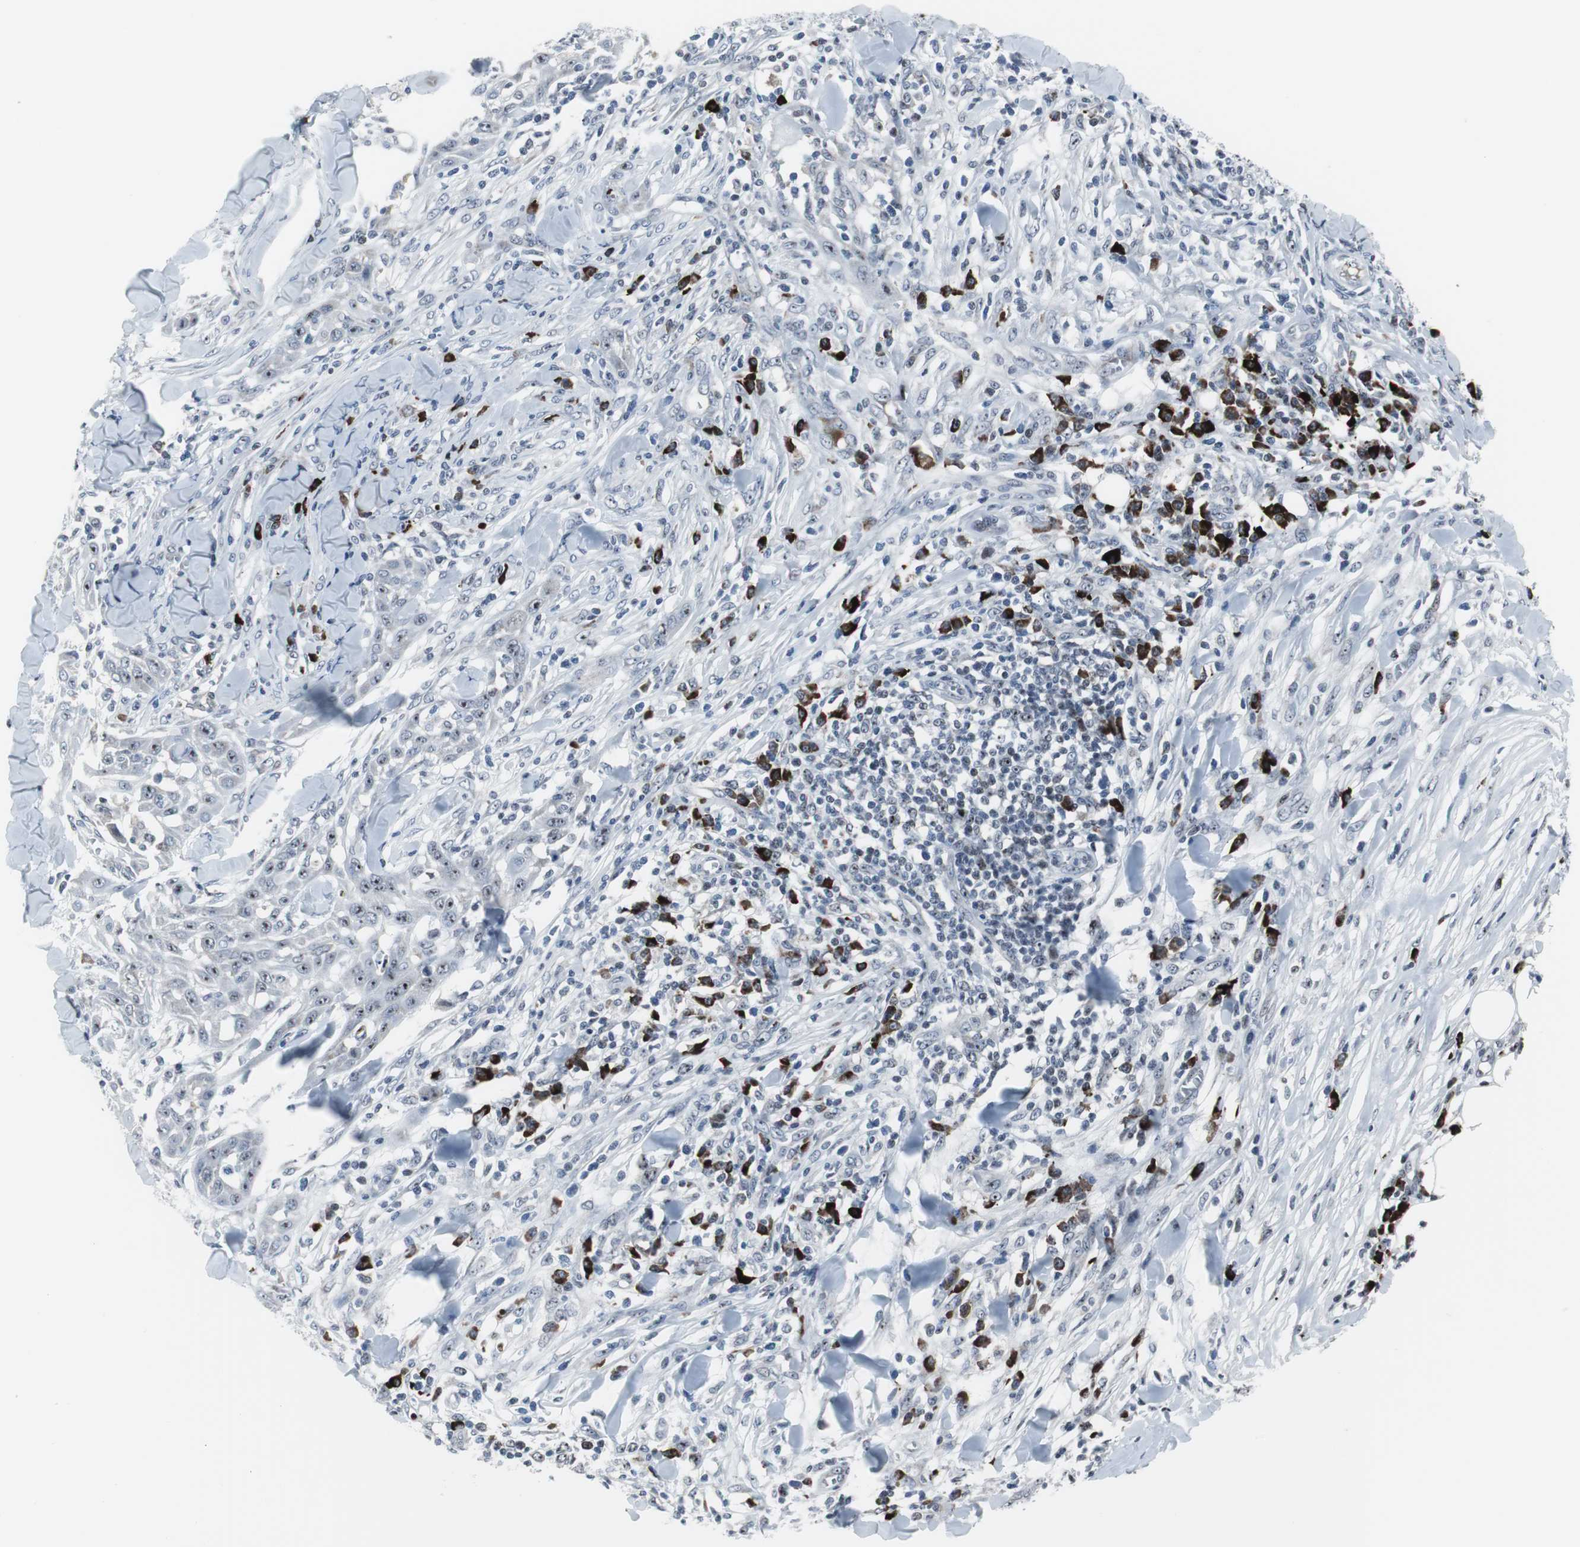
{"staining": {"intensity": "moderate", "quantity": ">75%", "location": "nuclear"}, "tissue": "skin cancer", "cell_type": "Tumor cells", "image_type": "cancer", "snomed": [{"axis": "morphology", "description": "Squamous cell carcinoma, NOS"}, {"axis": "topography", "description": "Skin"}], "caption": "IHC staining of skin cancer, which exhibits medium levels of moderate nuclear positivity in approximately >75% of tumor cells indicating moderate nuclear protein staining. The staining was performed using DAB (3,3'-diaminobenzidine) (brown) for protein detection and nuclei were counterstained in hematoxylin (blue).", "gene": "DOK1", "patient": {"sex": "male", "age": 24}}